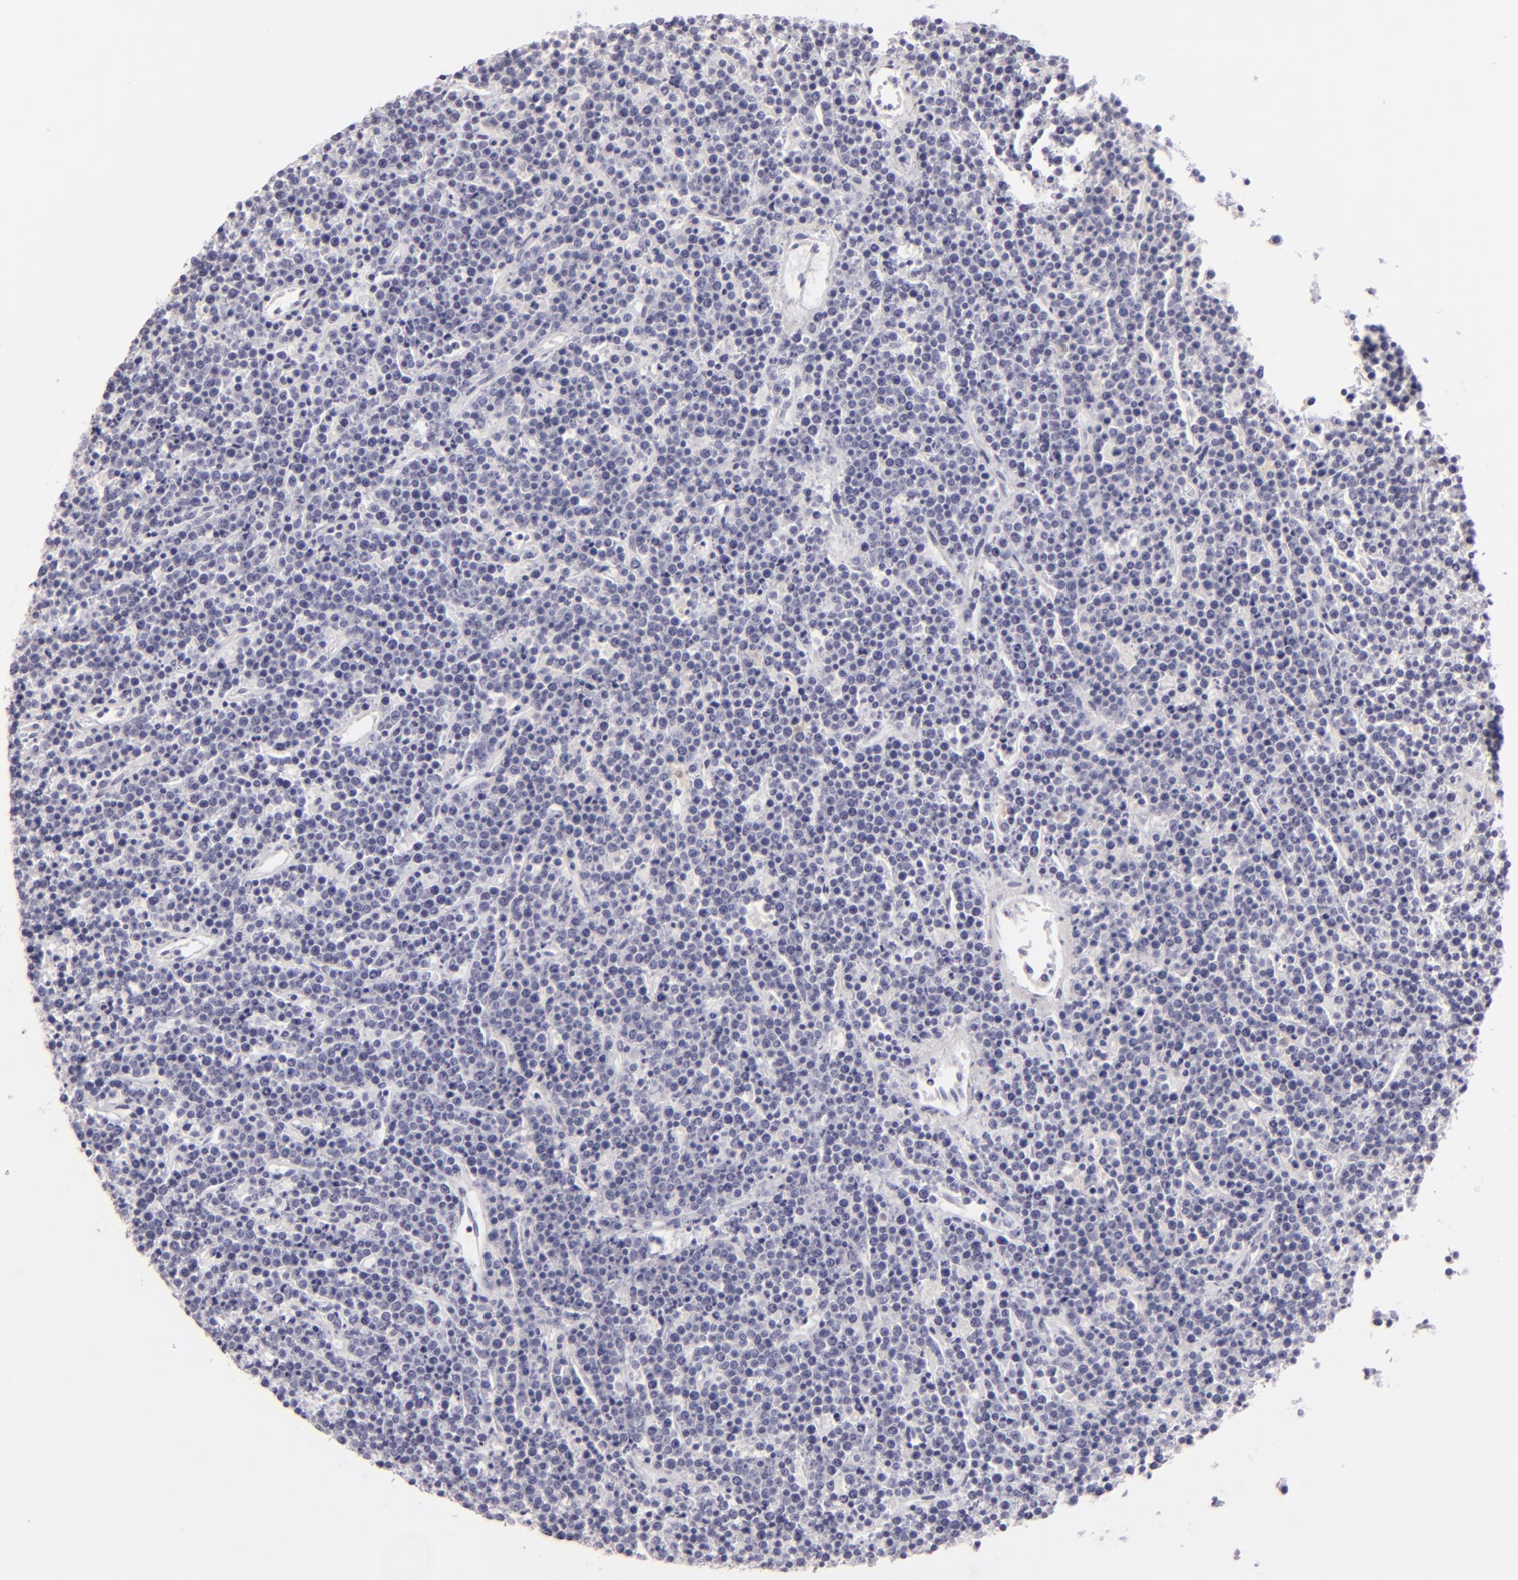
{"staining": {"intensity": "negative", "quantity": "none", "location": "none"}, "tissue": "lymphoma", "cell_type": "Tumor cells", "image_type": "cancer", "snomed": [{"axis": "morphology", "description": "Malignant lymphoma, non-Hodgkin's type, High grade"}, {"axis": "topography", "description": "Ovary"}], "caption": "A high-resolution photomicrograph shows immunohistochemistry staining of malignant lymphoma, non-Hodgkin's type (high-grade), which displays no significant expression in tumor cells.", "gene": "F13A1", "patient": {"sex": "female", "age": 56}}